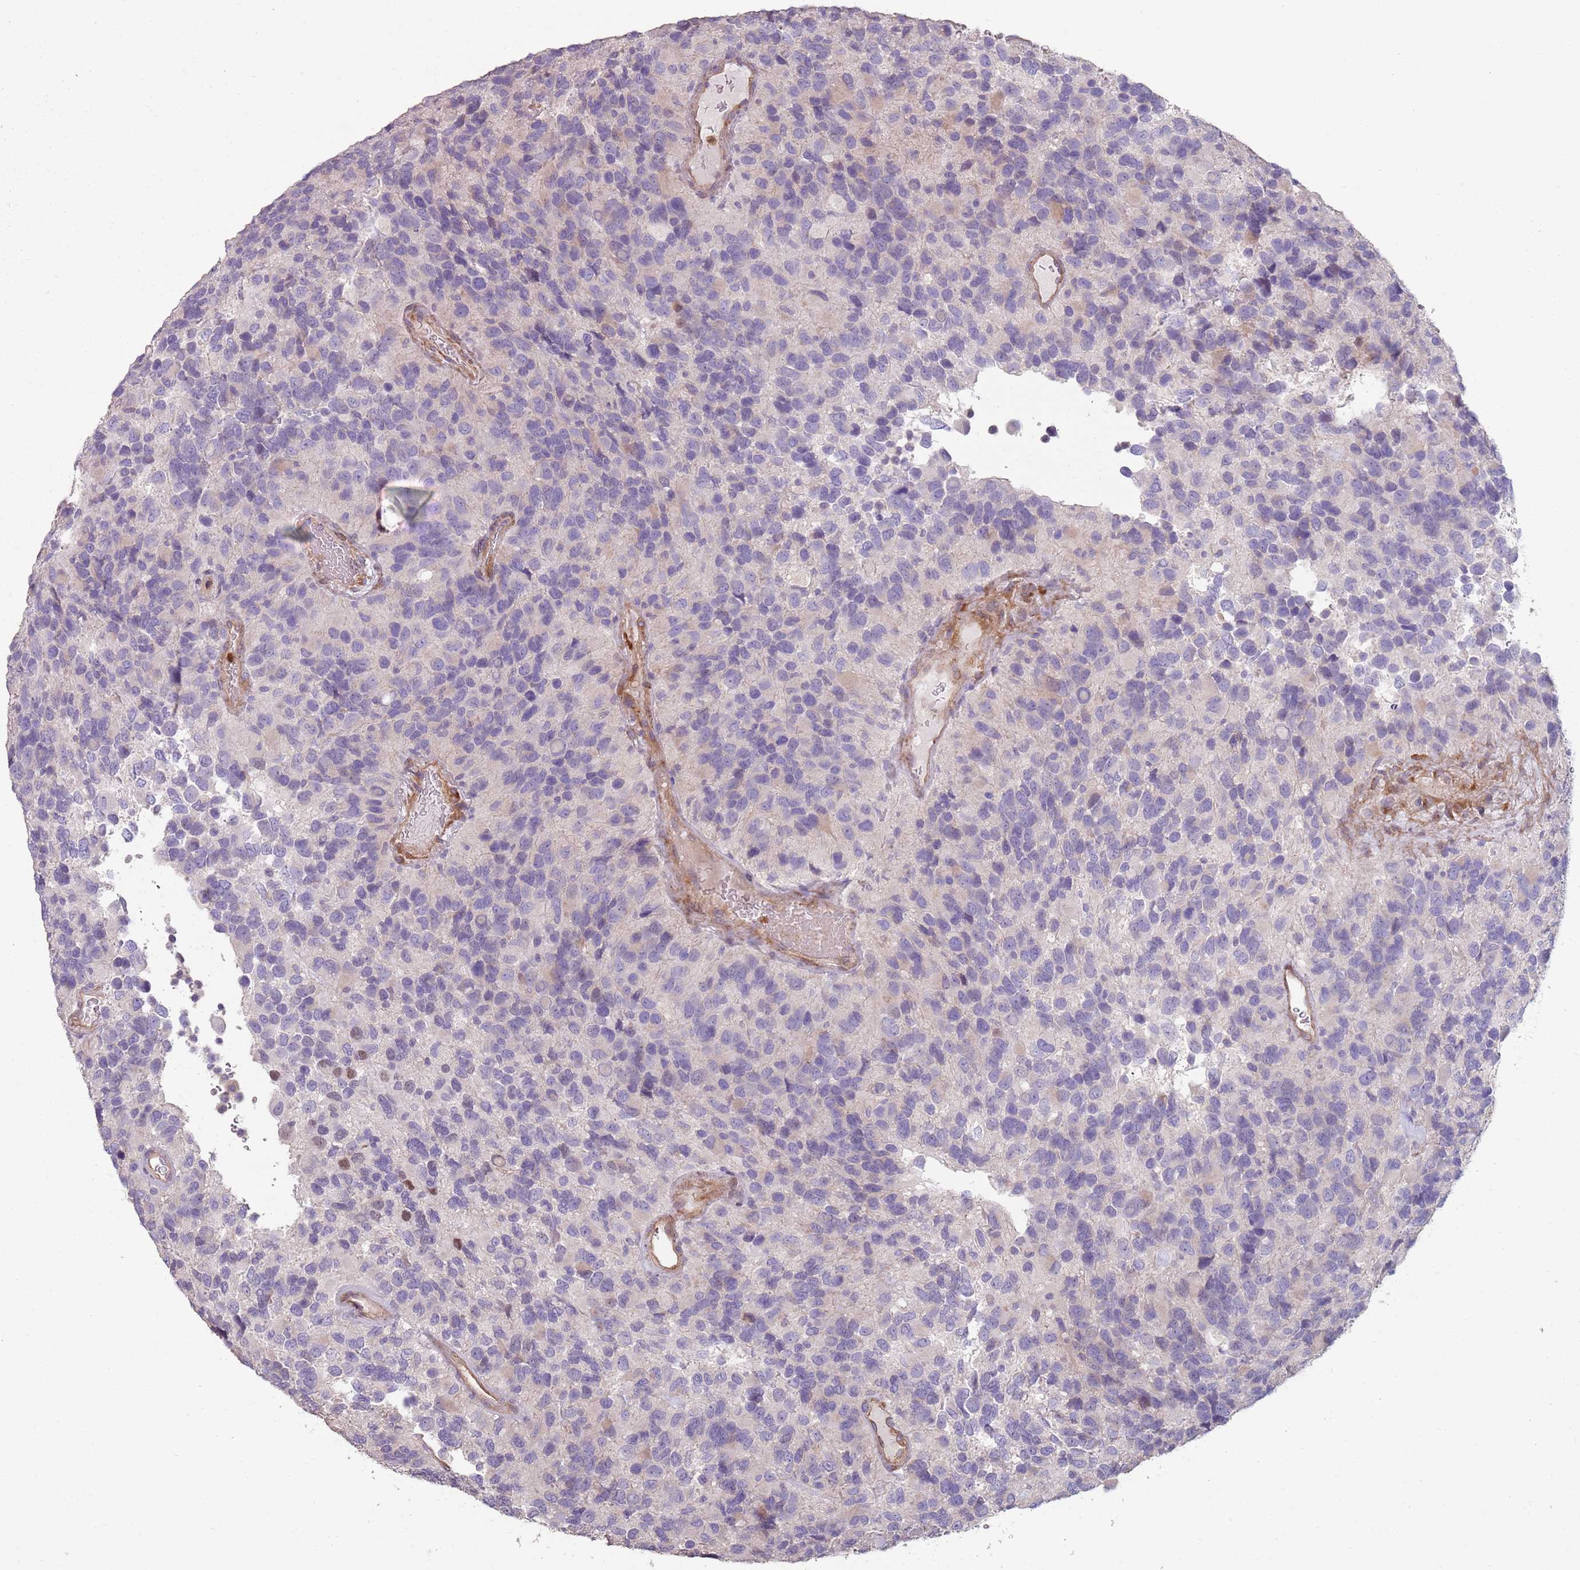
{"staining": {"intensity": "negative", "quantity": "none", "location": "none"}, "tissue": "glioma", "cell_type": "Tumor cells", "image_type": "cancer", "snomed": [{"axis": "morphology", "description": "Glioma, malignant, High grade"}, {"axis": "topography", "description": "Brain"}], "caption": "Image shows no protein positivity in tumor cells of glioma tissue. (Stains: DAB (3,3'-diaminobenzidine) immunohistochemistry with hematoxylin counter stain, Microscopy: brightfield microscopy at high magnification).", "gene": "PHLPP2", "patient": {"sex": "male", "age": 77}}